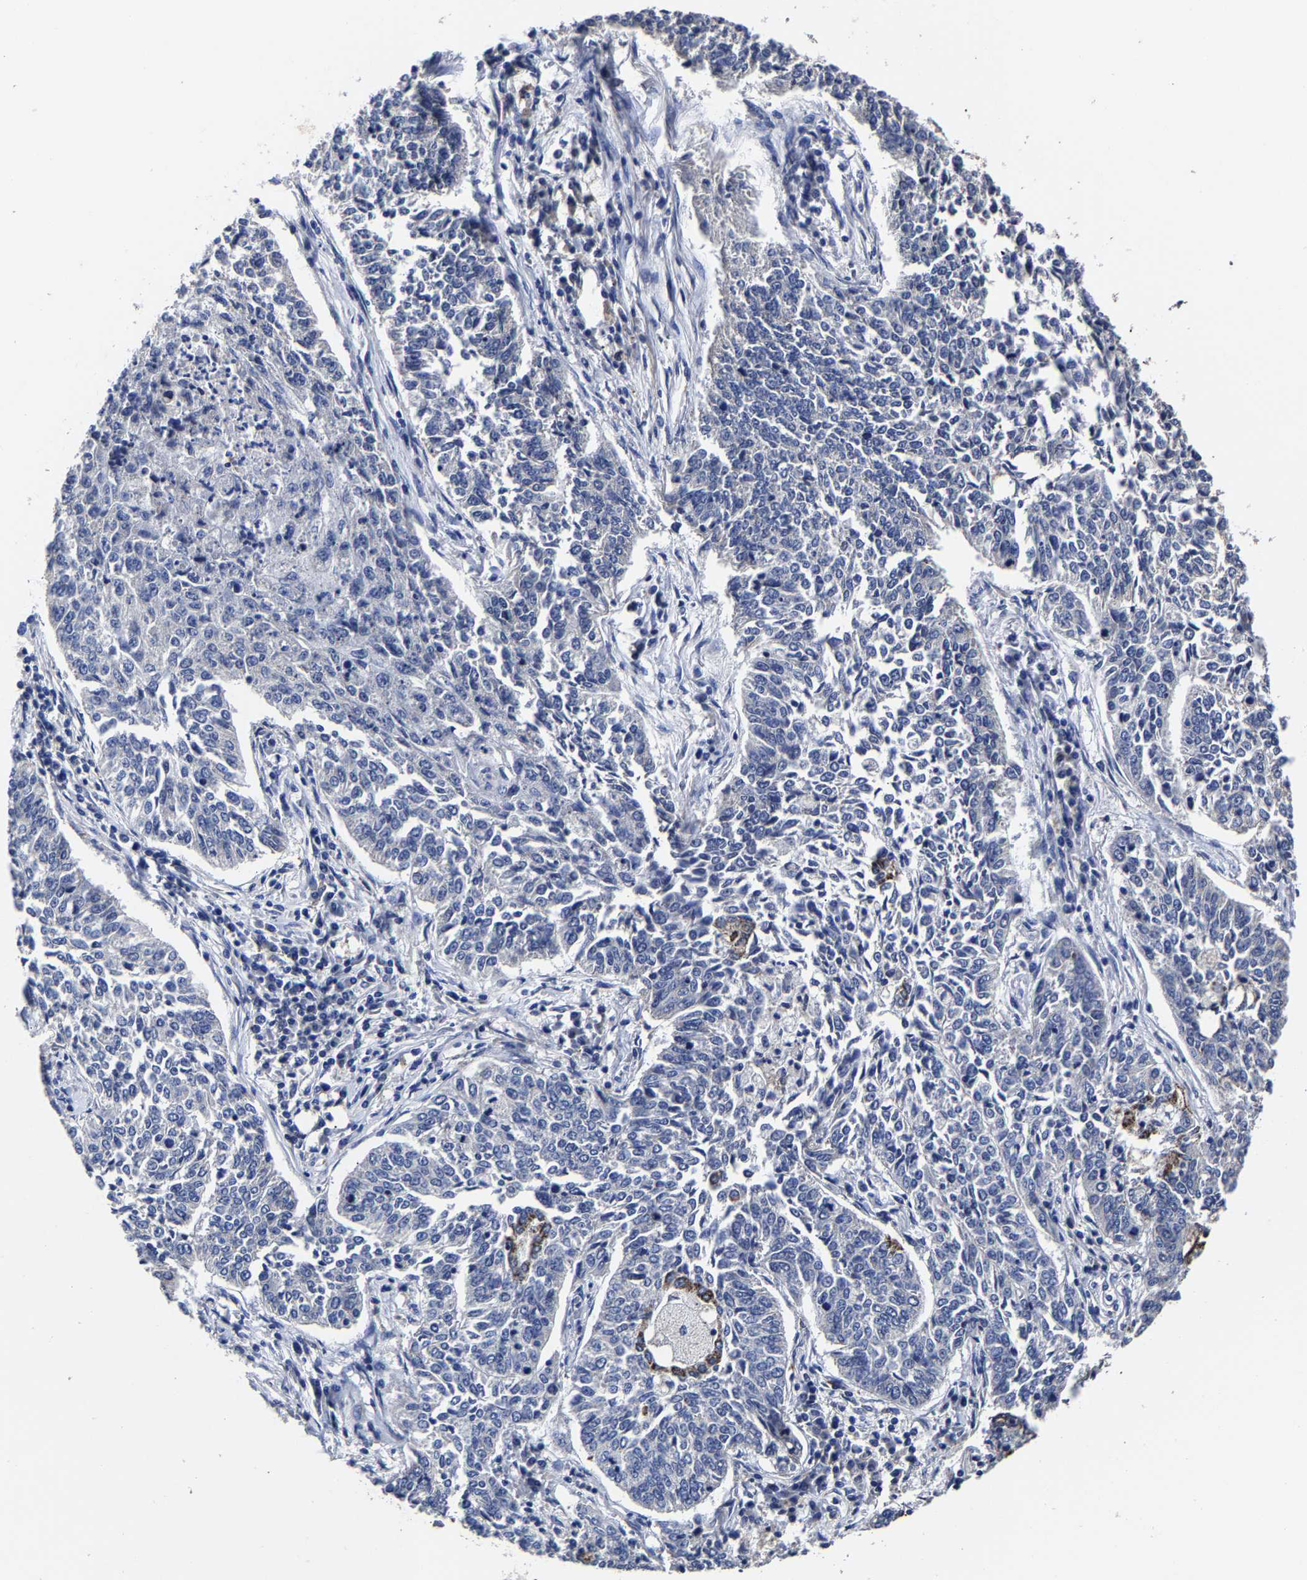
{"staining": {"intensity": "negative", "quantity": "none", "location": "none"}, "tissue": "lung cancer", "cell_type": "Tumor cells", "image_type": "cancer", "snomed": [{"axis": "morphology", "description": "Normal tissue, NOS"}, {"axis": "morphology", "description": "Squamous cell carcinoma, NOS"}, {"axis": "topography", "description": "Cartilage tissue"}, {"axis": "topography", "description": "Bronchus"}, {"axis": "topography", "description": "Lung"}], "caption": "A high-resolution micrograph shows immunohistochemistry staining of lung squamous cell carcinoma, which displays no significant staining in tumor cells.", "gene": "AASS", "patient": {"sex": "female", "age": 49}}